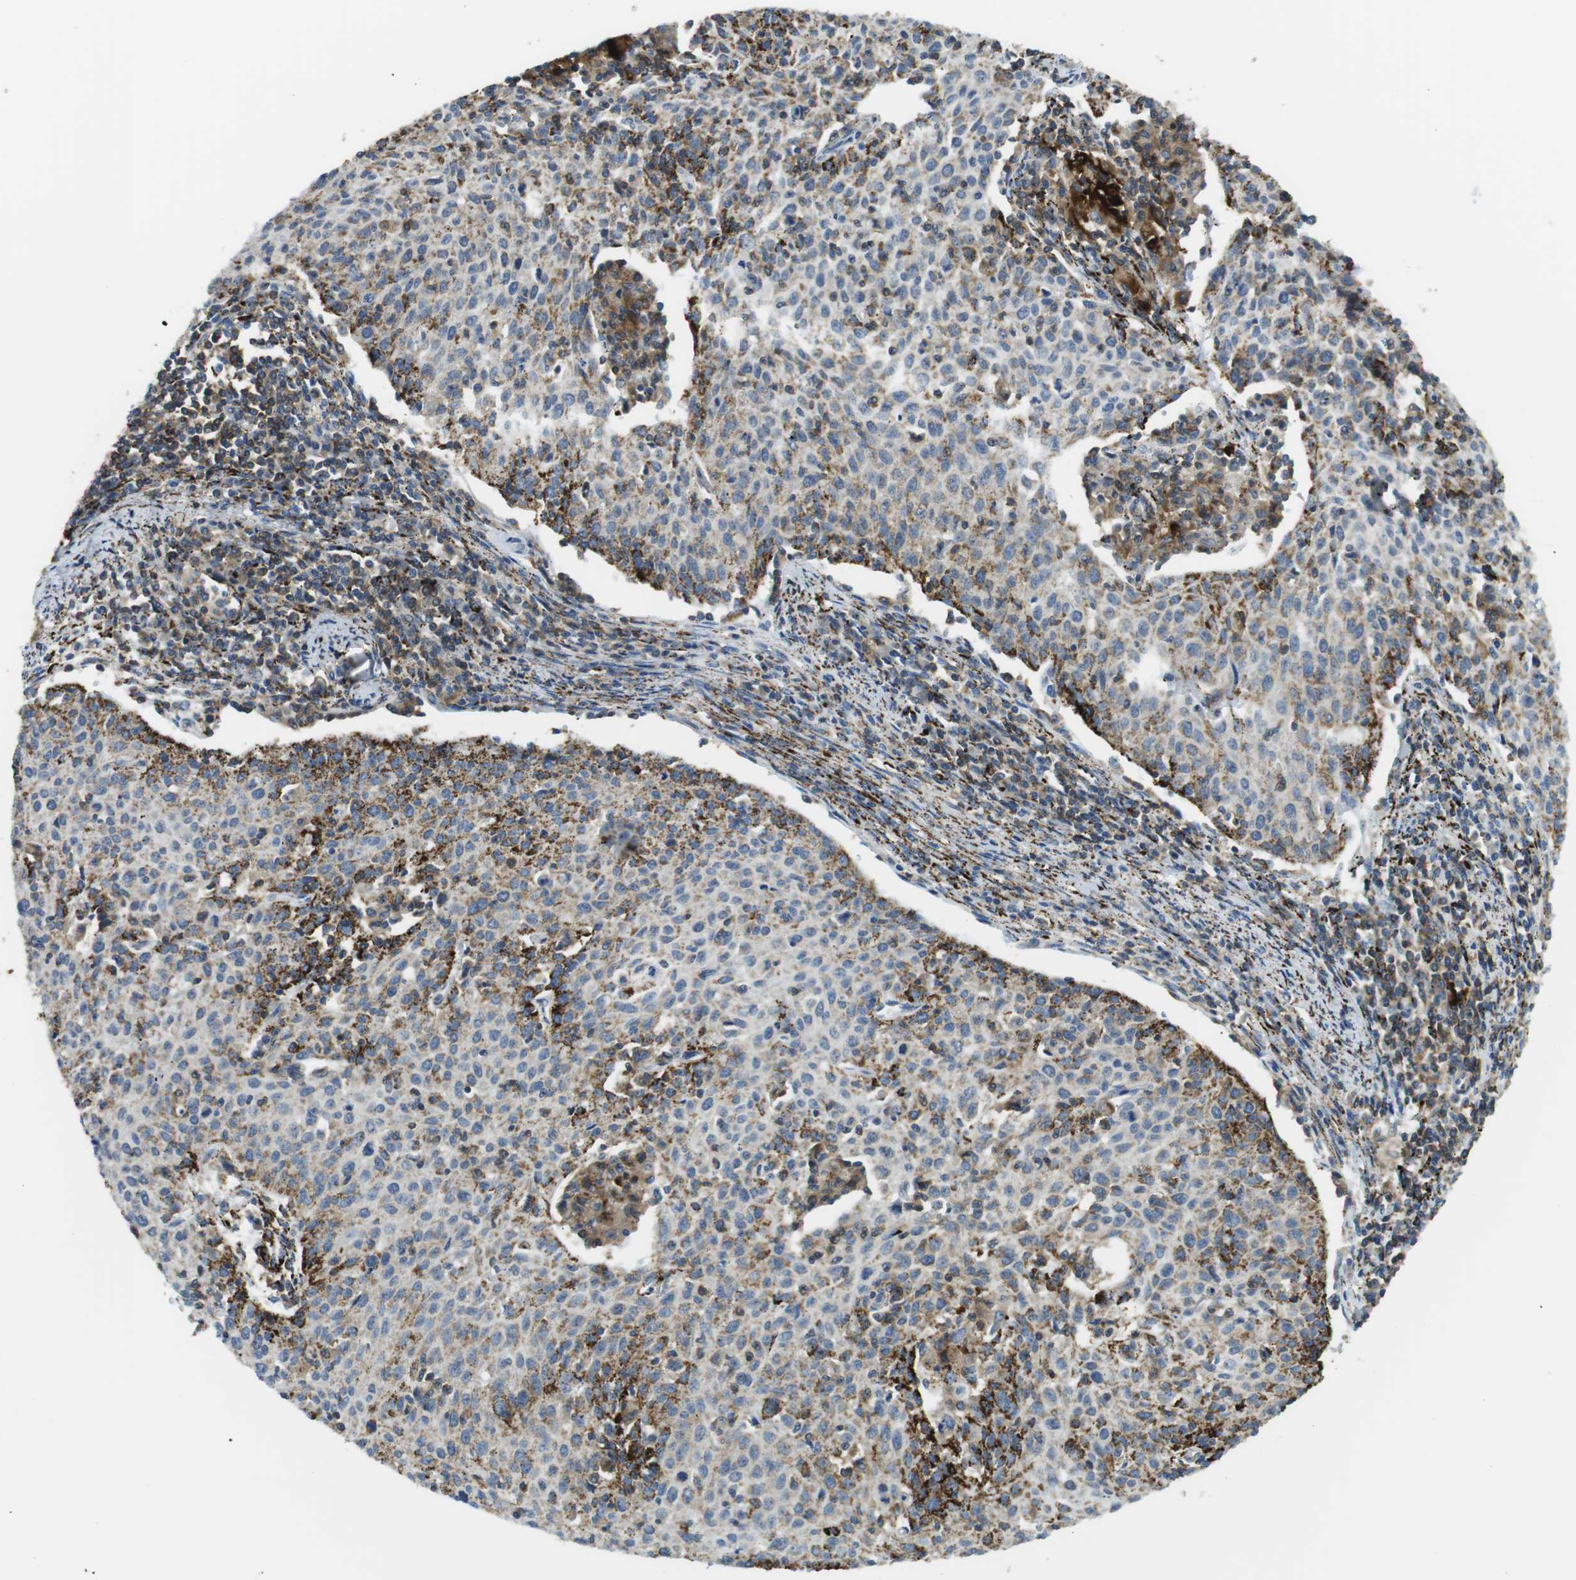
{"staining": {"intensity": "weak", "quantity": "25%-75%", "location": "cytoplasmic/membranous"}, "tissue": "cervical cancer", "cell_type": "Tumor cells", "image_type": "cancer", "snomed": [{"axis": "morphology", "description": "Squamous cell carcinoma, NOS"}, {"axis": "topography", "description": "Cervix"}], "caption": "Protein analysis of cervical cancer tissue demonstrates weak cytoplasmic/membranous staining in approximately 25%-75% of tumor cells.", "gene": "KCNE3", "patient": {"sex": "female", "age": 38}}